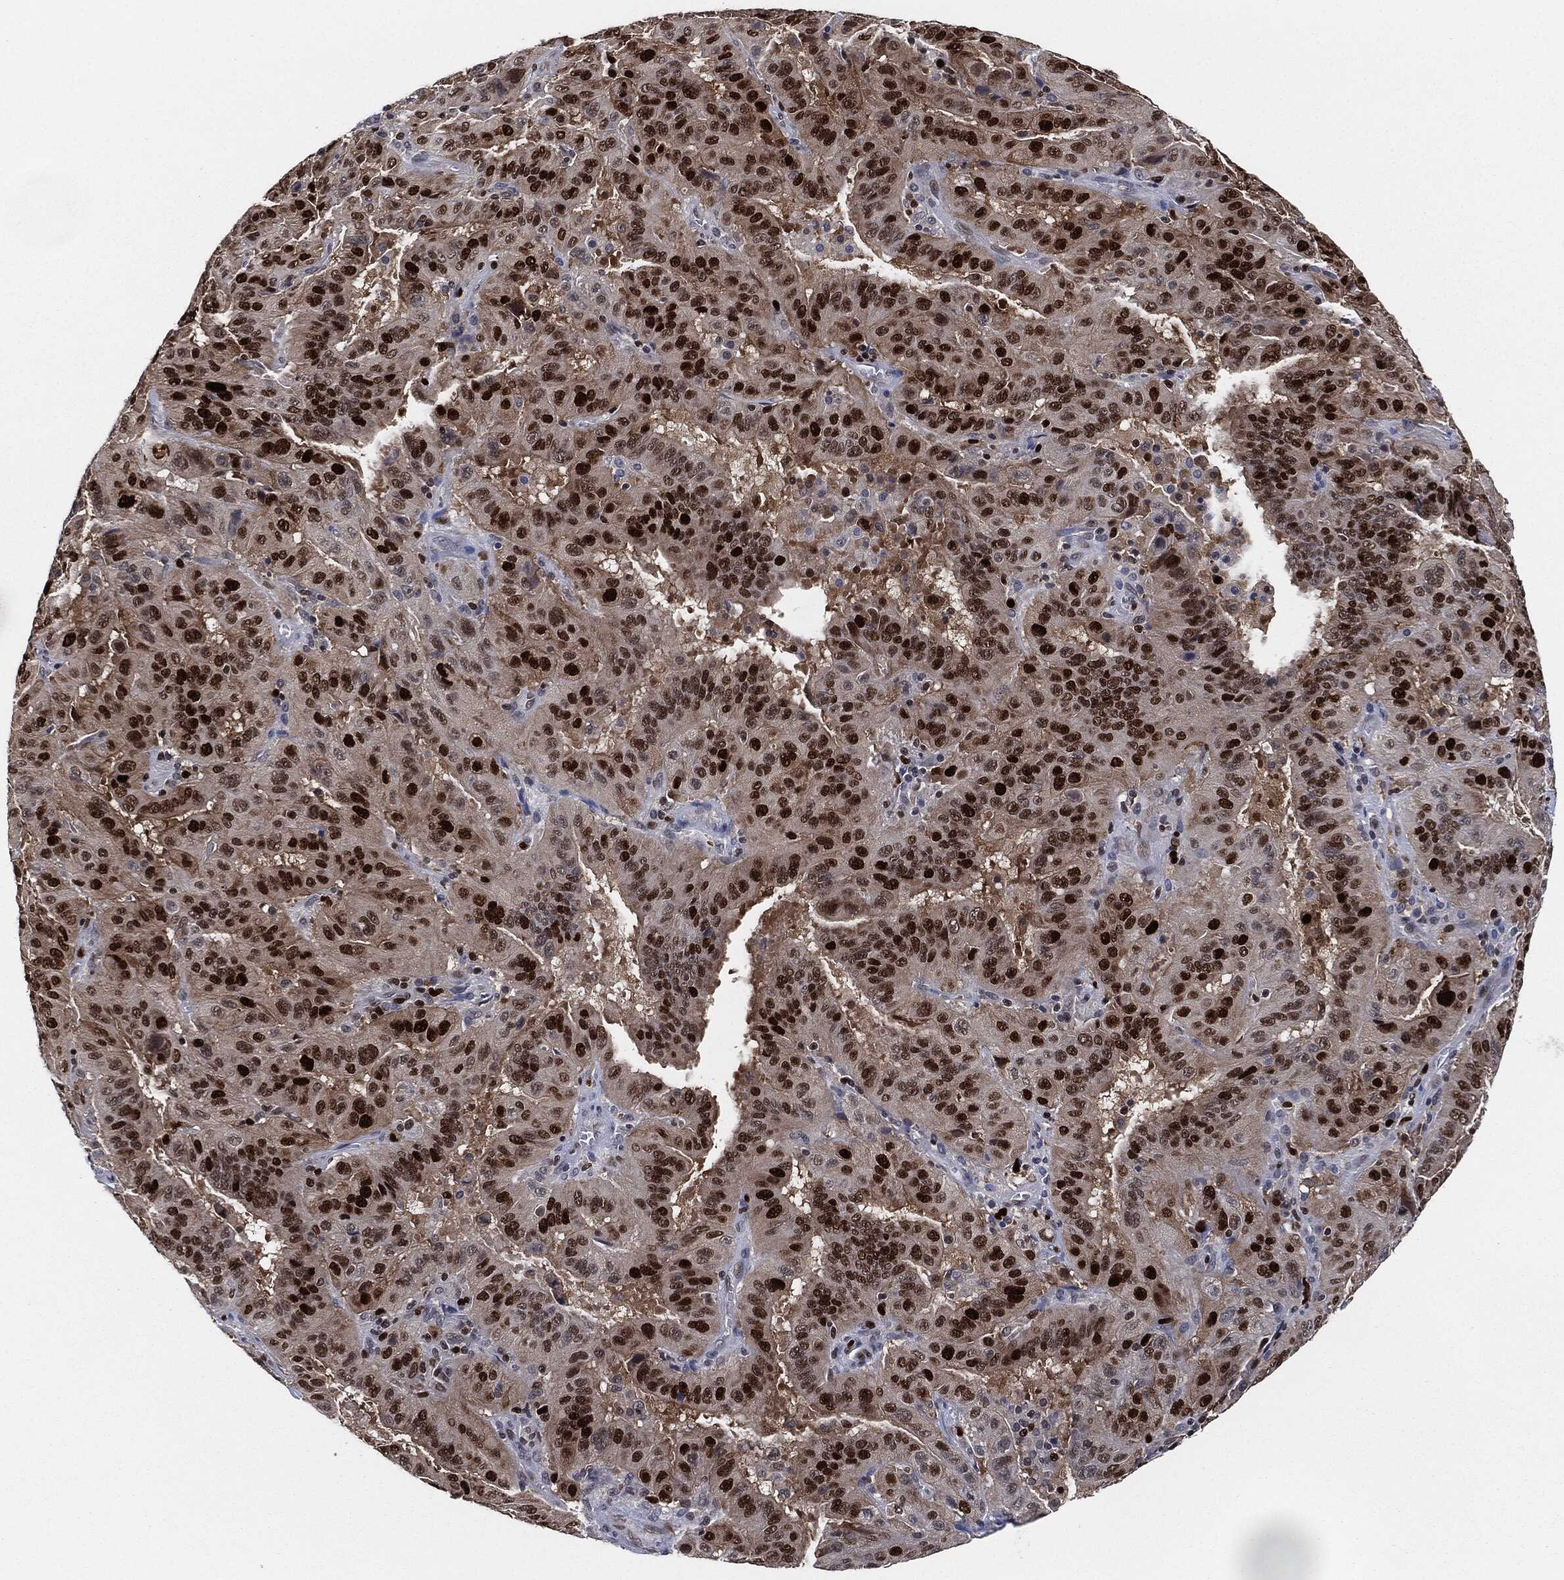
{"staining": {"intensity": "strong", "quantity": ">75%", "location": "nuclear"}, "tissue": "pancreatic cancer", "cell_type": "Tumor cells", "image_type": "cancer", "snomed": [{"axis": "morphology", "description": "Adenocarcinoma, NOS"}, {"axis": "topography", "description": "Pancreas"}], "caption": "Human pancreatic cancer stained with a brown dye reveals strong nuclear positive staining in approximately >75% of tumor cells.", "gene": "PCNA", "patient": {"sex": "male", "age": 63}}